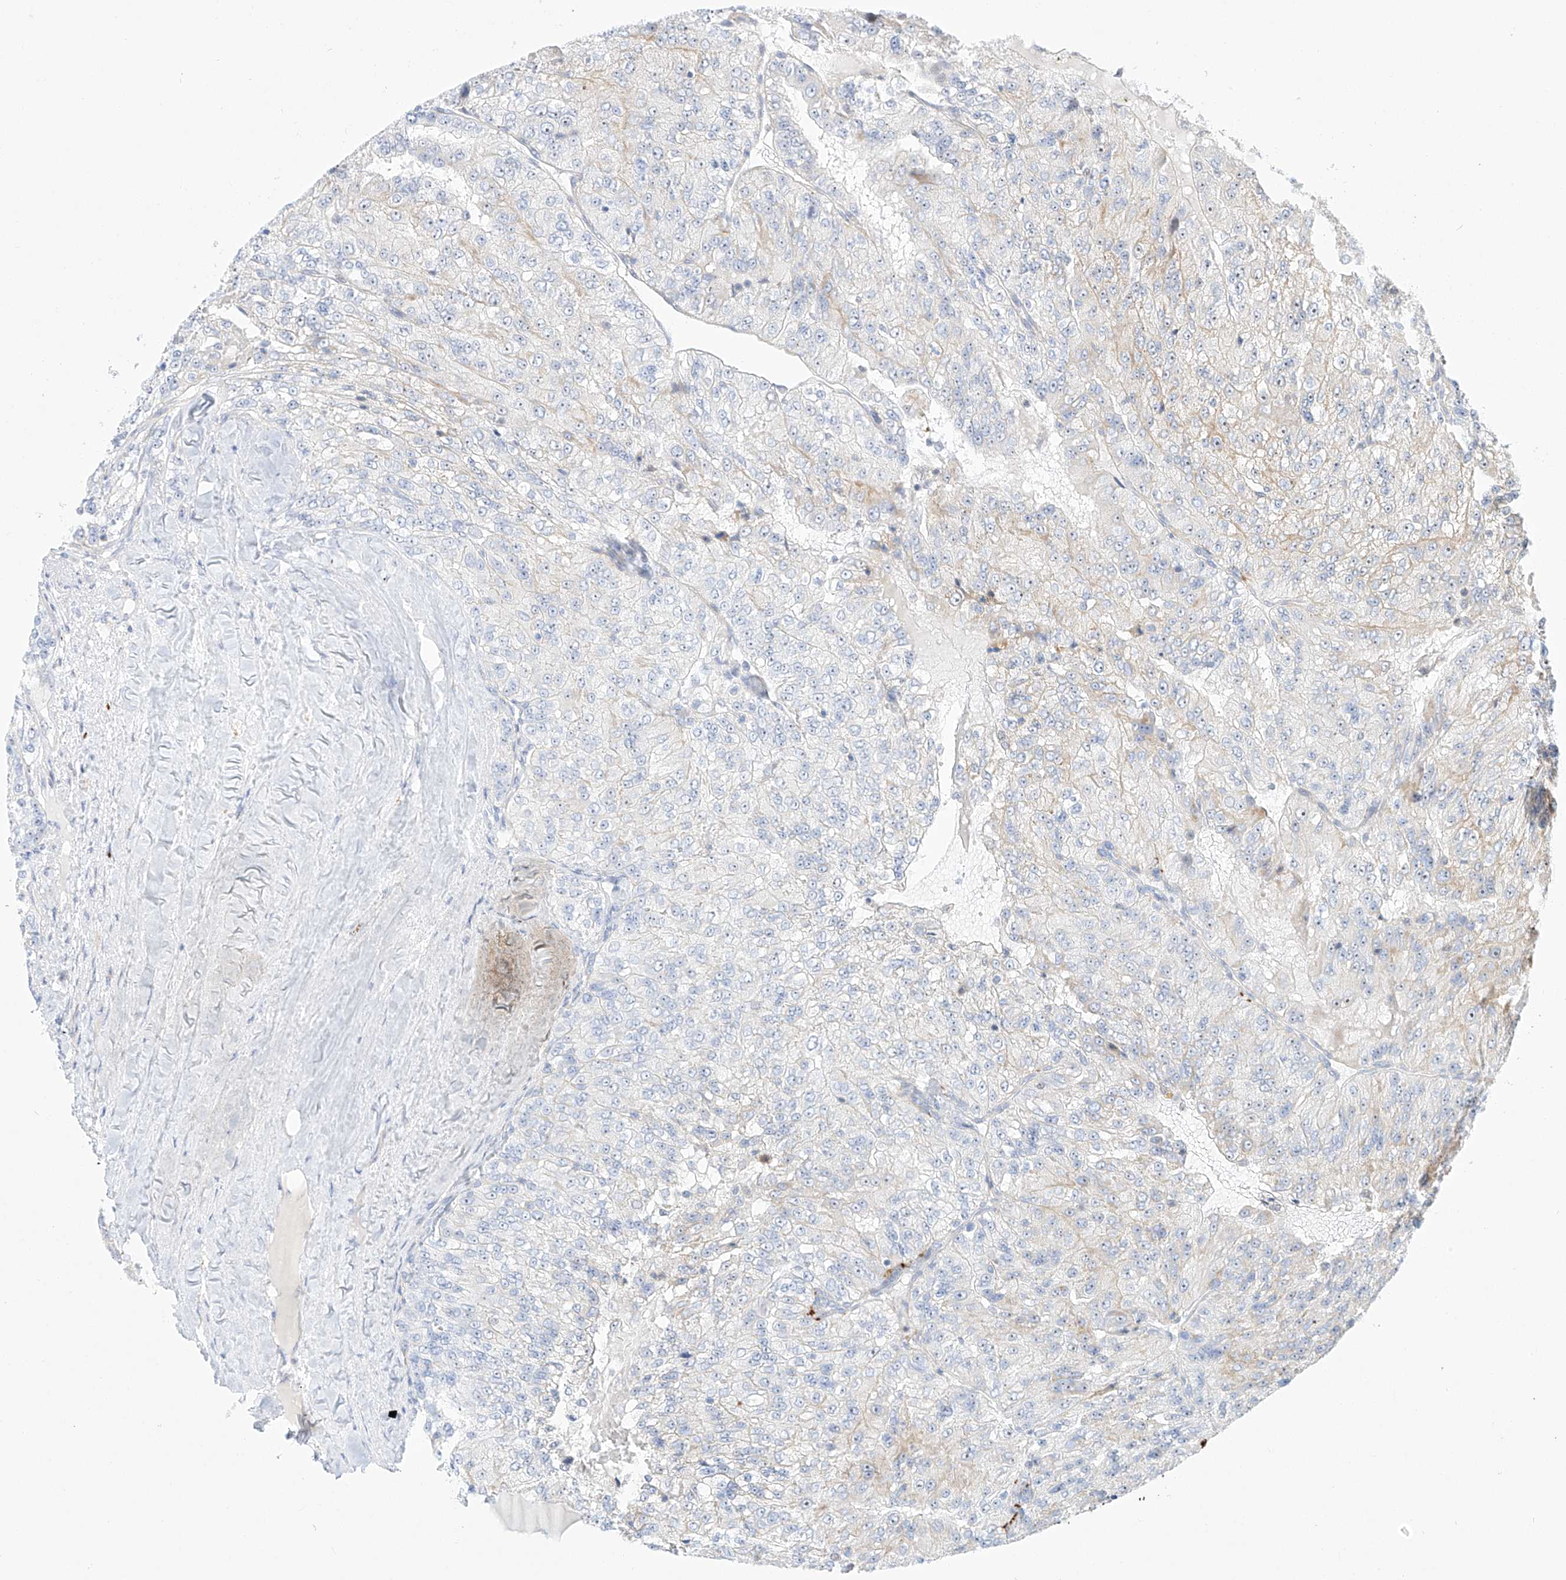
{"staining": {"intensity": "negative", "quantity": "none", "location": "none"}, "tissue": "renal cancer", "cell_type": "Tumor cells", "image_type": "cancer", "snomed": [{"axis": "morphology", "description": "Adenocarcinoma, NOS"}, {"axis": "topography", "description": "Kidney"}], "caption": "This micrograph is of renal cancer stained with immunohistochemistry to label a protein in brown with the nuclei are counter-stained blue. There is no expression in tumor cells.", "gene": "SNU13", "patient": {"sex": "female", "age": 63}}